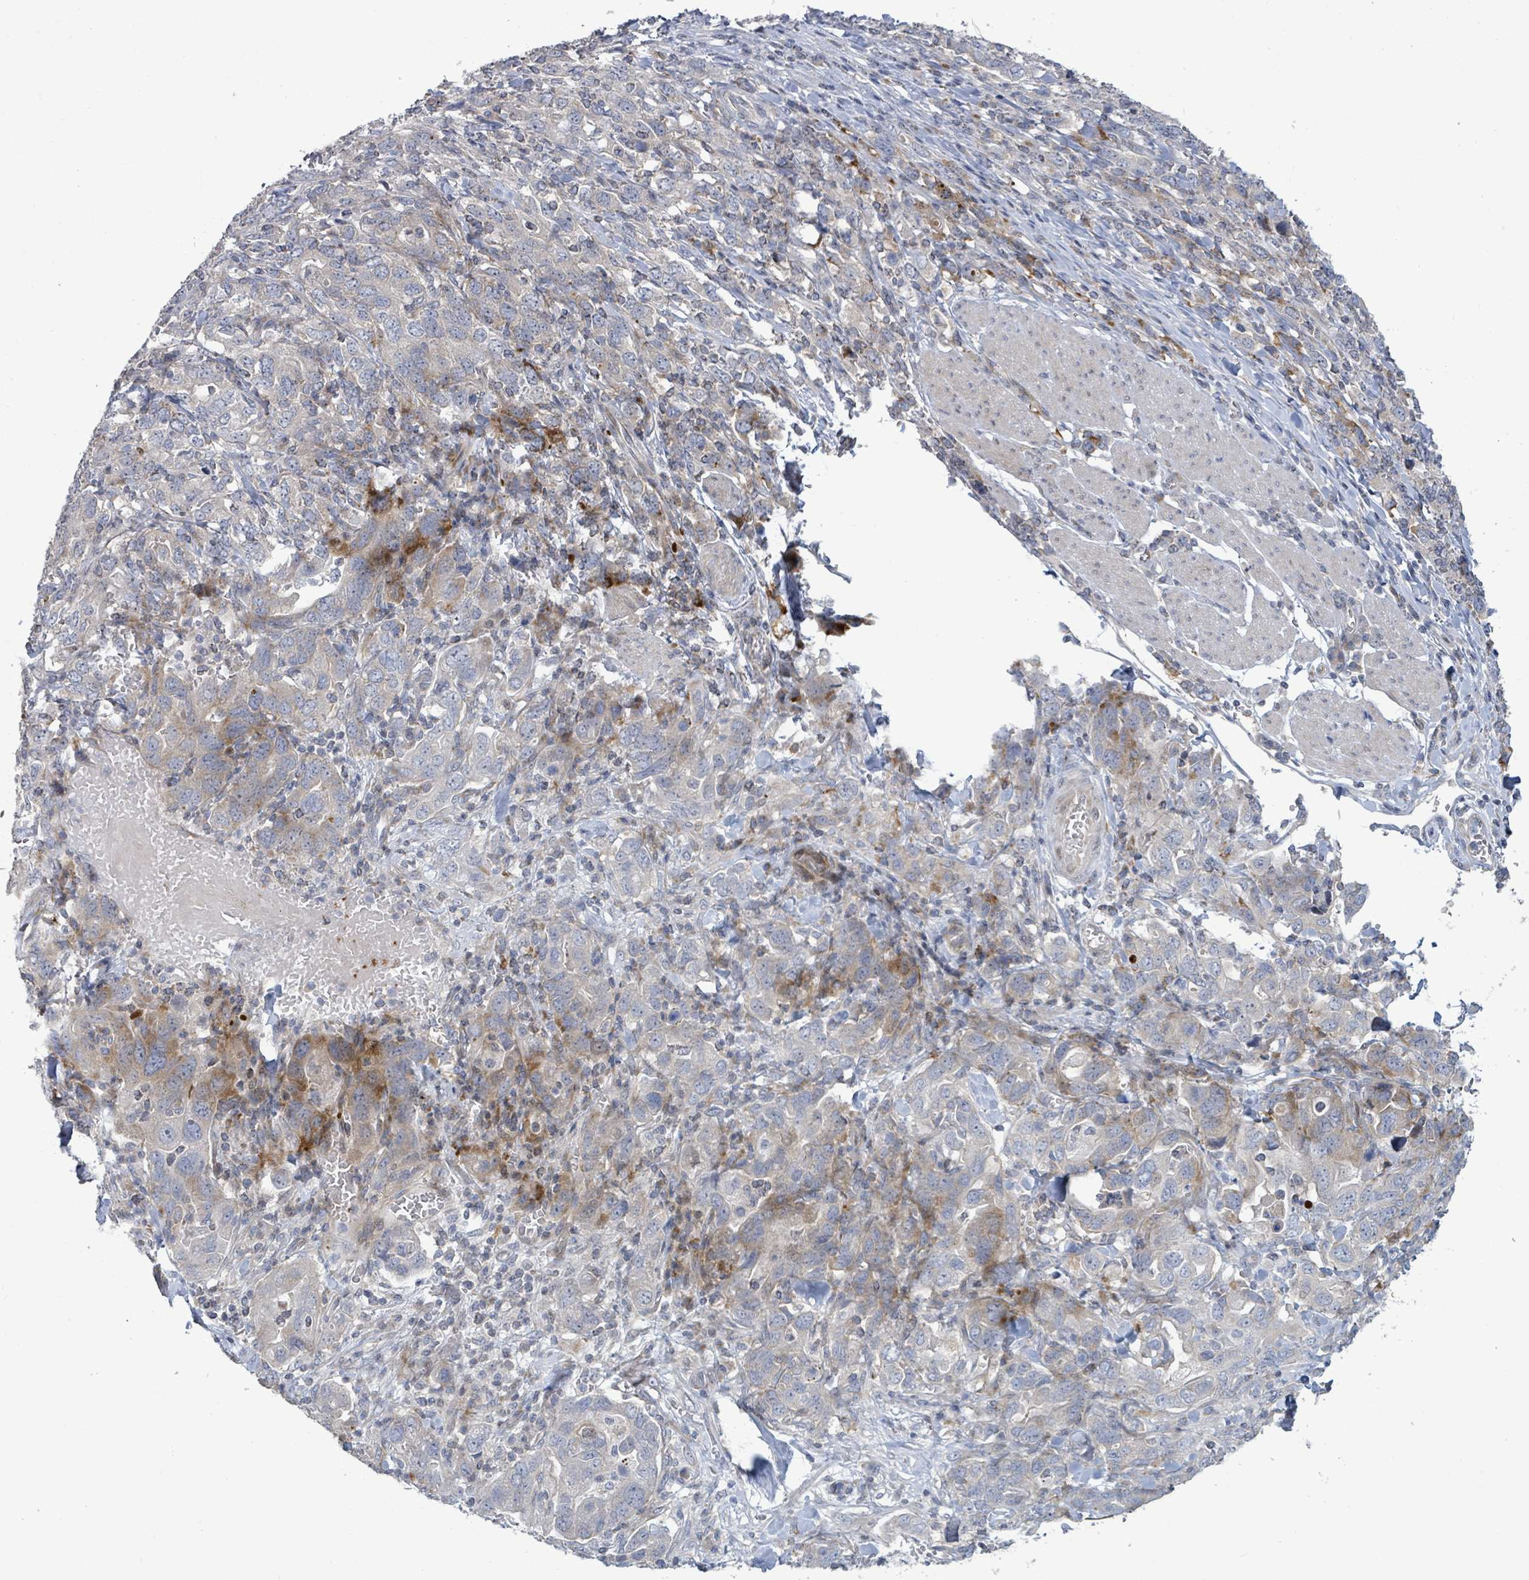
{"staining": {"intensity": "moderate", "quantity": "<25%", "location": "cytoplasmic/membranous"}, "tissue": "stomach cancer", "cell_type": "Tumor cells", "image_type": "cancer", "snomed": [{"axis": "morphology", "description": "Adenocarcinoma, NOS"}, {"axis": "topography", "description": "Stomach, upper"}, {"axis": "topography", "description": "Stomach"}], "caption": "Tumor cells display low levels of moderate cytoplasmic/membranous expression in about <25% of cells in human stomach adenocarcinoma.", "gene": "LILRA4", "patient": {"sex": "male", "age": 62}}